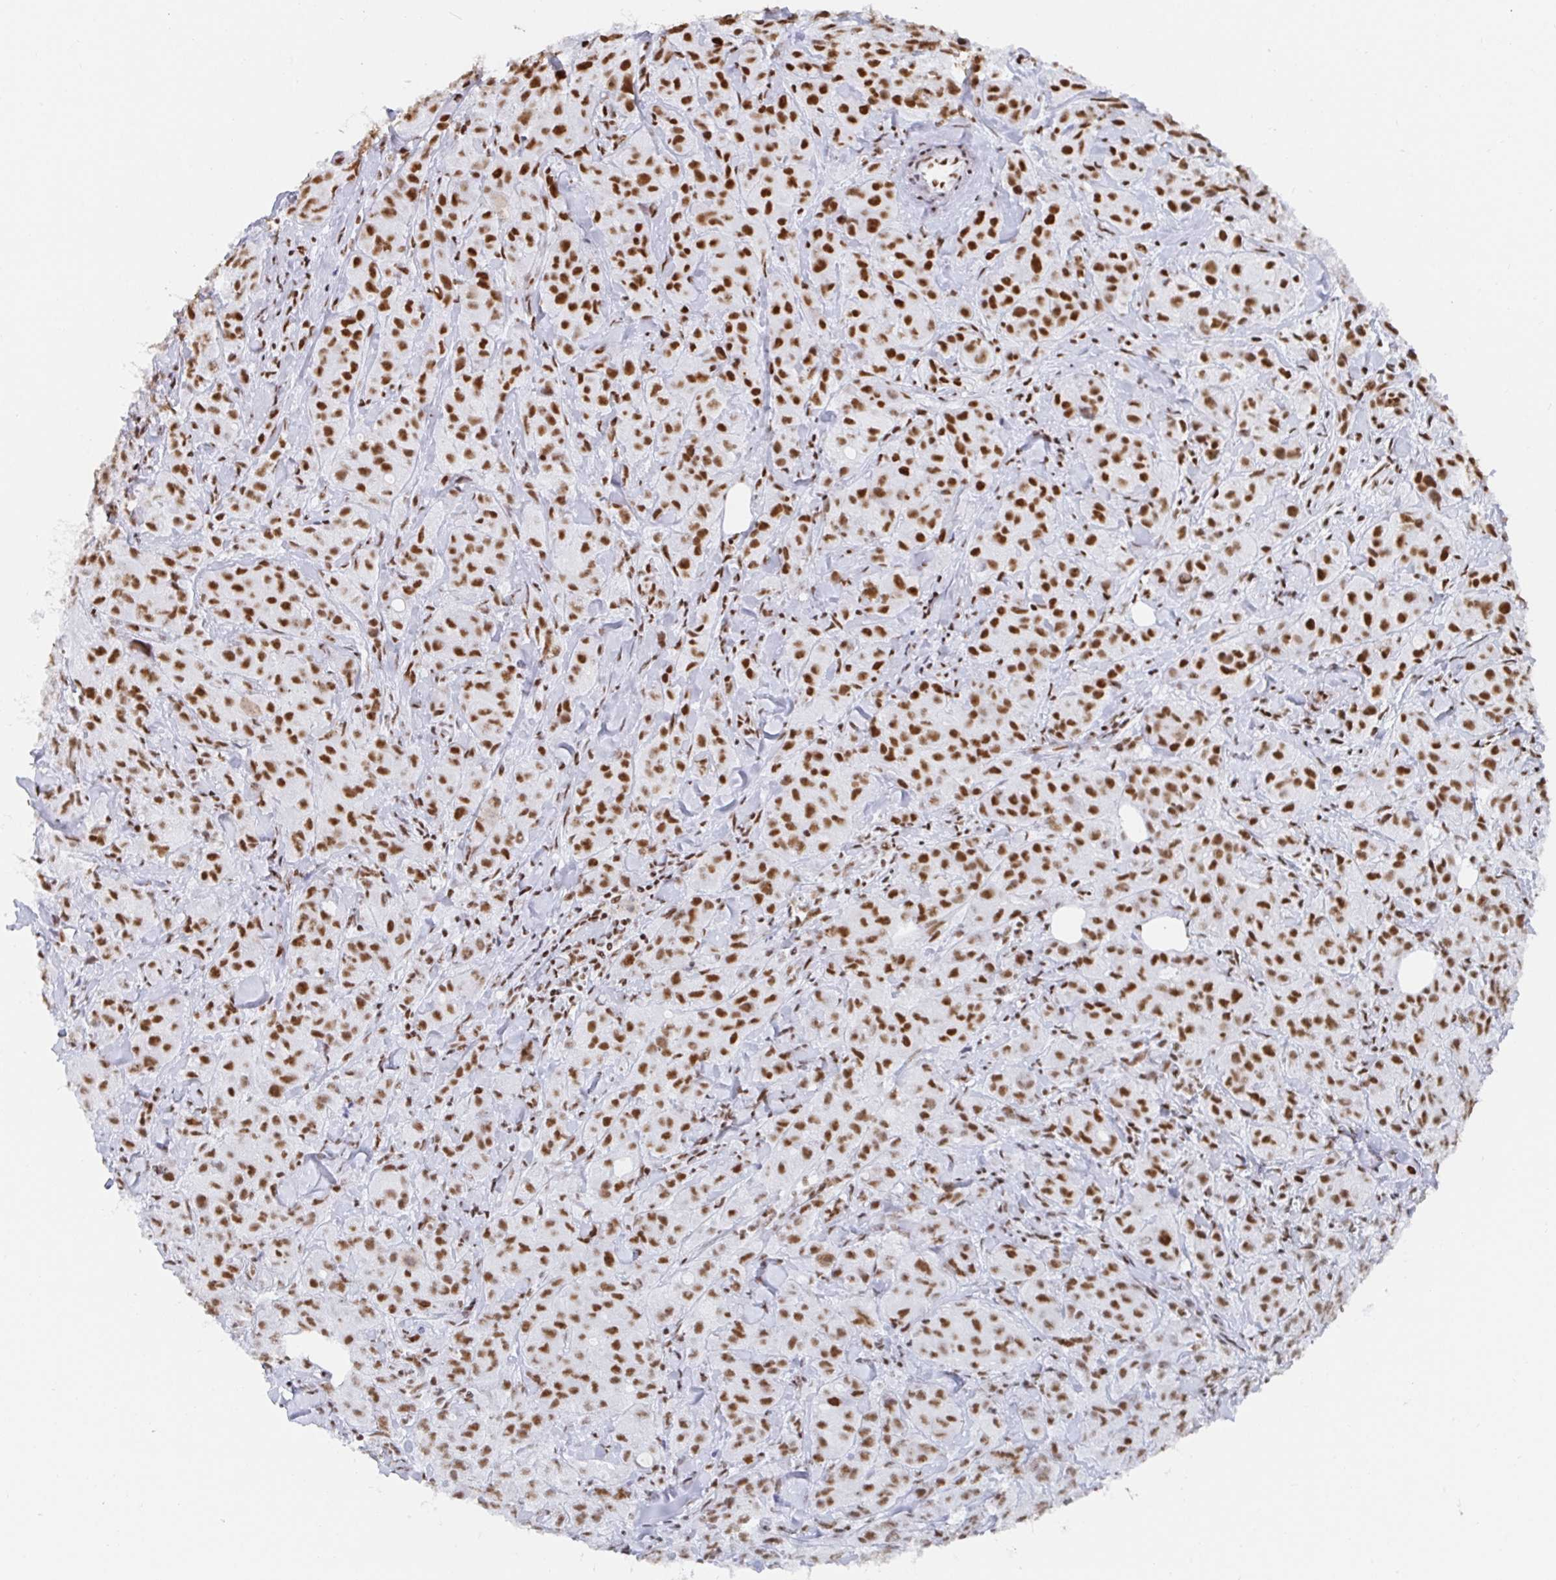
{"staining": {"intensity": "moderate", "quantity": ">75%", "location": "nuclear"}, "tissue": "breast cancer", "cell_type": "Tumor cells", "image_type": "cancer", "snomed": [{"axis": "morphology", "description": "Normal tissue, NOS"}, {"axis": "morphology", "description": "Duct carcinoma"}, {"axis": "topography", "description": "Breast"}], "caption": "A histopathology image of breast cancer (infiltrating ductal carcinoma) stained for a protein exhibits moderate nuclear brown staining in tumor cells.", "gene": "EWSR1", "patient": {"sex": "female", "age": 43}}